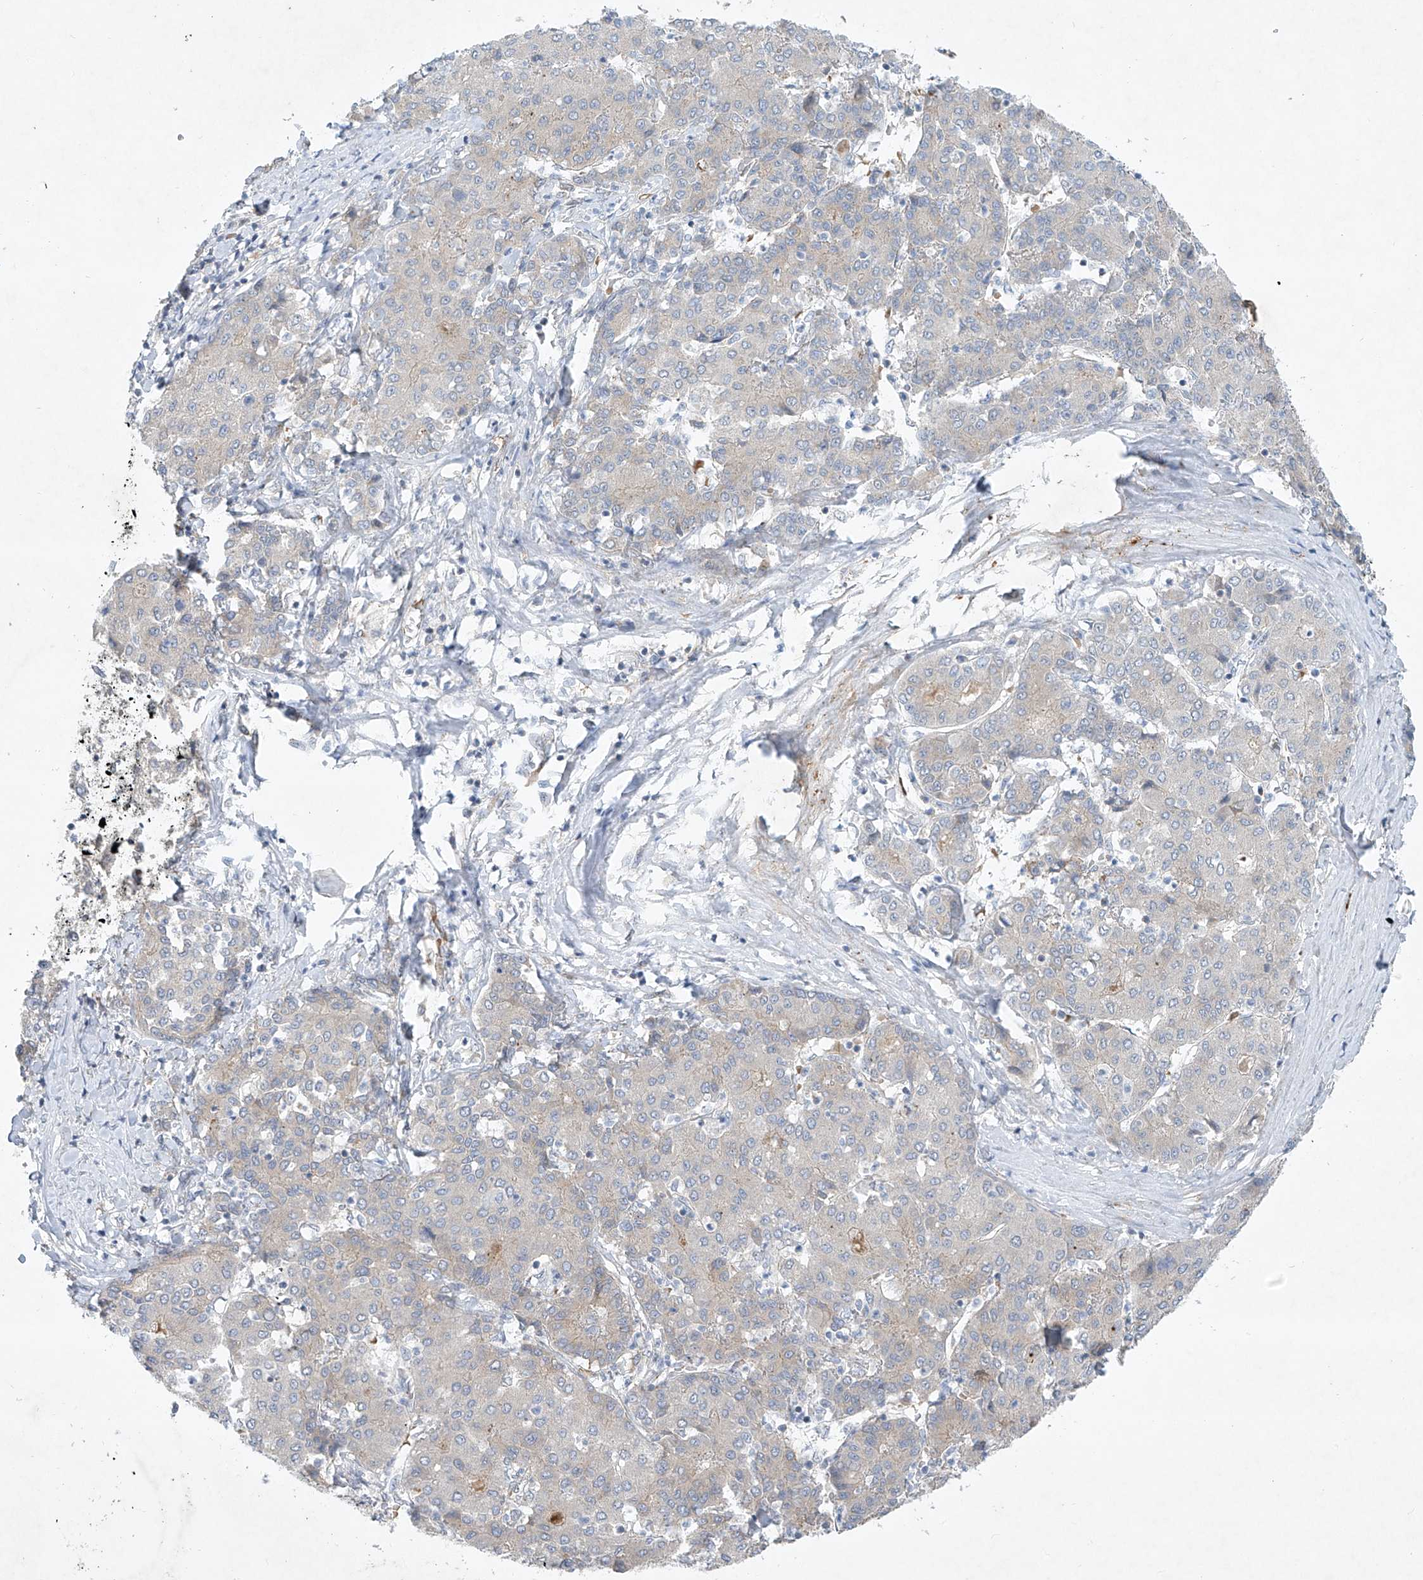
{"staining": {"intensity": "negative", "quantity": "none", "location": "none"}, "tissue": "liver cancer", "cell_type": "Tumor cells", "image_type": "cancer", "snomed": [{"axis": "morphology", "description": "Carcinoma, Hepatocellular, NOS"}, {"axis": "topography", "description": "Liver"}], "caption": "An IHC histopathology image of liver hepatocellular carcinoma is shown. There is no staining in tumor cells of liver hepatocellular carcinoma.", "gene": "TJAP1", "patient": {"sex": "male", "age": 65}}